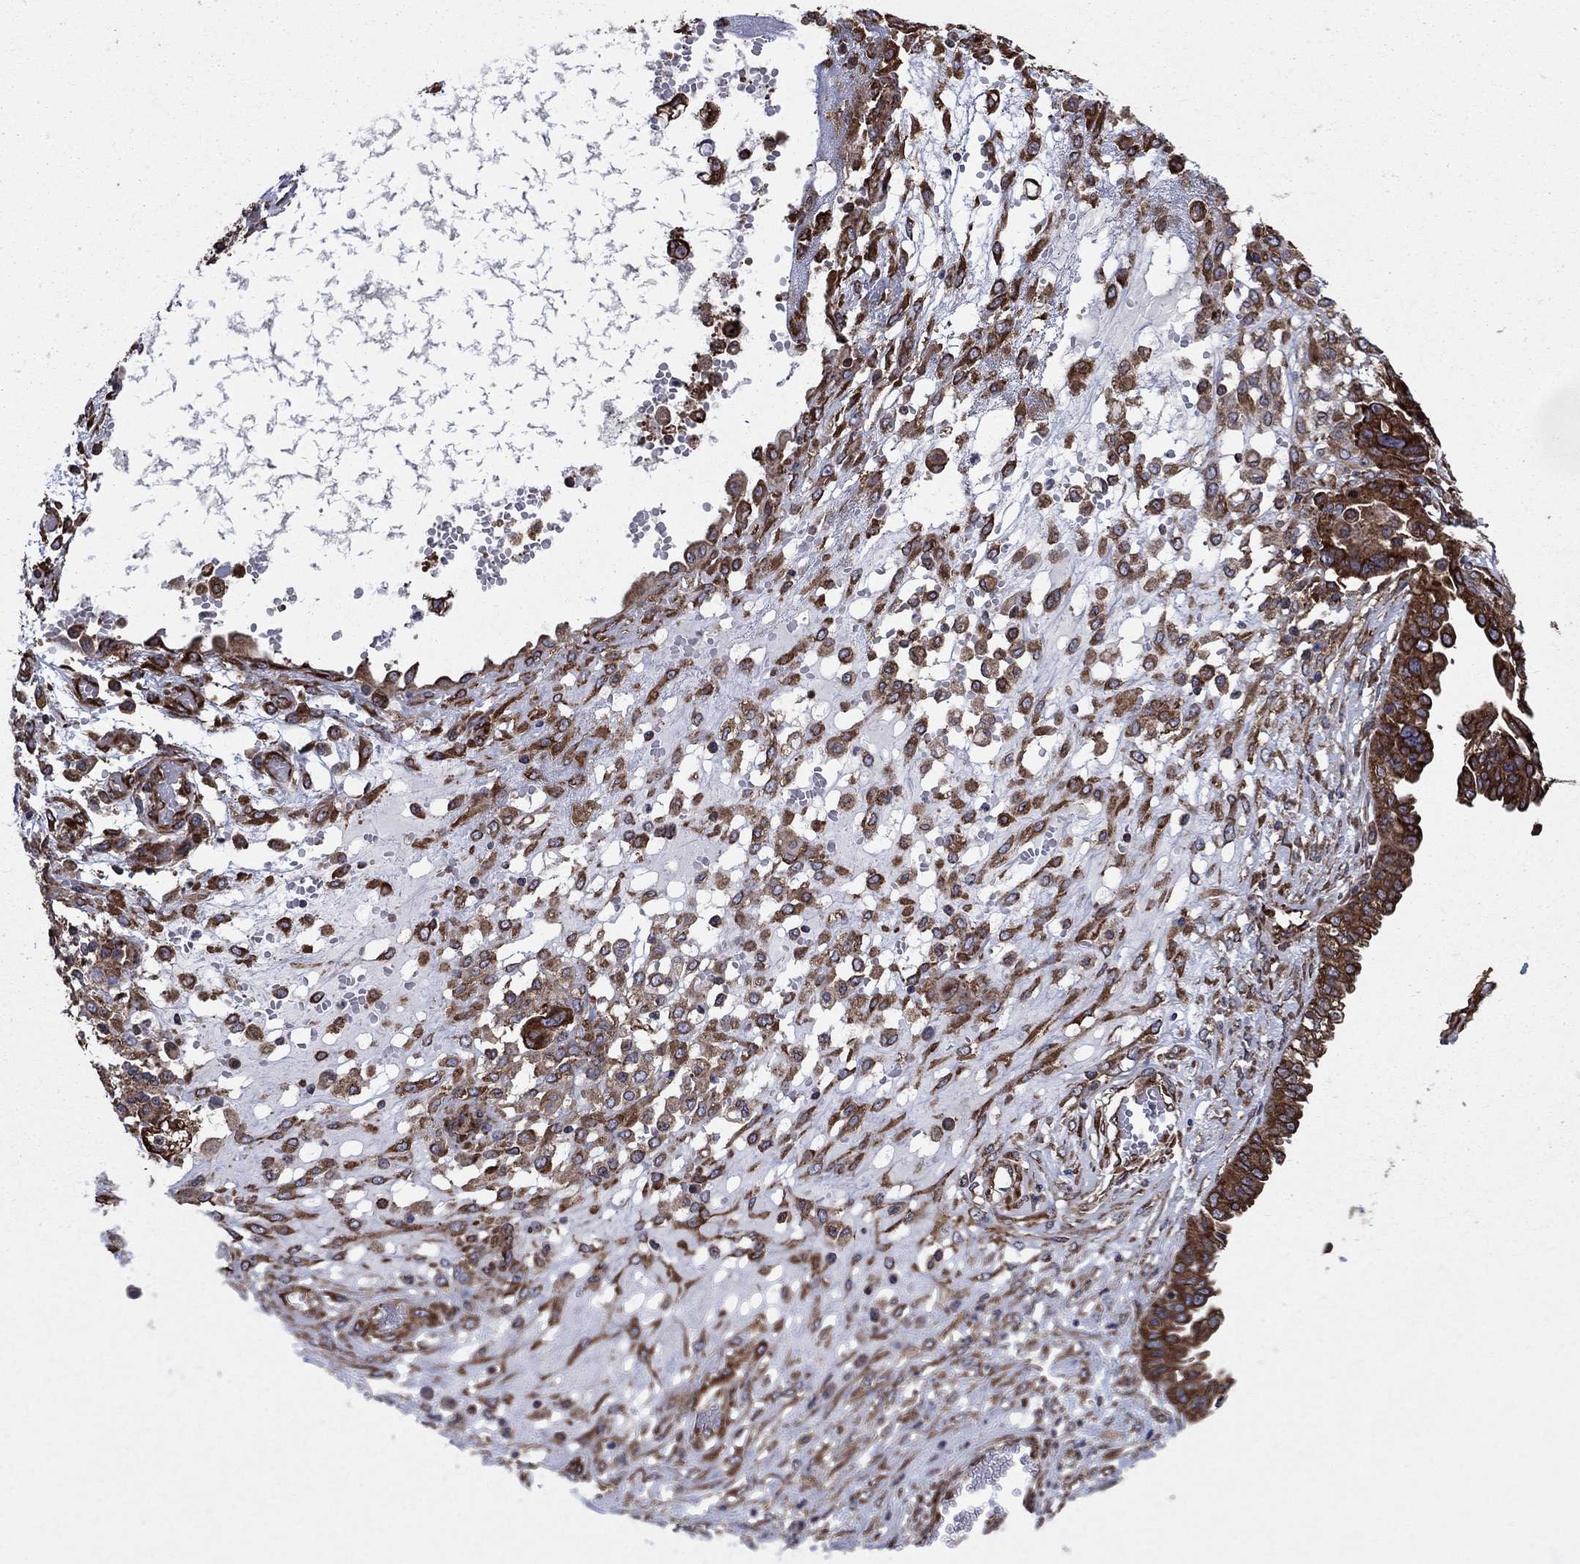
{"staining": {"intensity": "strong", "quantity": ">75%", "location": "cytoplasmic/membranous"}, "tissue": "ovarian cancer", "cell_type": "Tumor cells", "image_type": "cancer", "snomed": [{"axis": "morphology", "description": "Cystadenocarcinoma, serous, NOS"}, {"axis": "topography", "description": "Ovary"}], "caption": "The immunohistochemical stain shows strong cytoplasmic/membranous positivity in tumor cells of ovarian serous cystadenocarcinoma tissue. The staining was performed using DAB (3,3'-diaminobenzidine), with brown indicating positive protein expression. Nuclei are stained blue with hematoxylin.", "gene": "YBX1", "patient": {"sex": "female", "age": 67}}